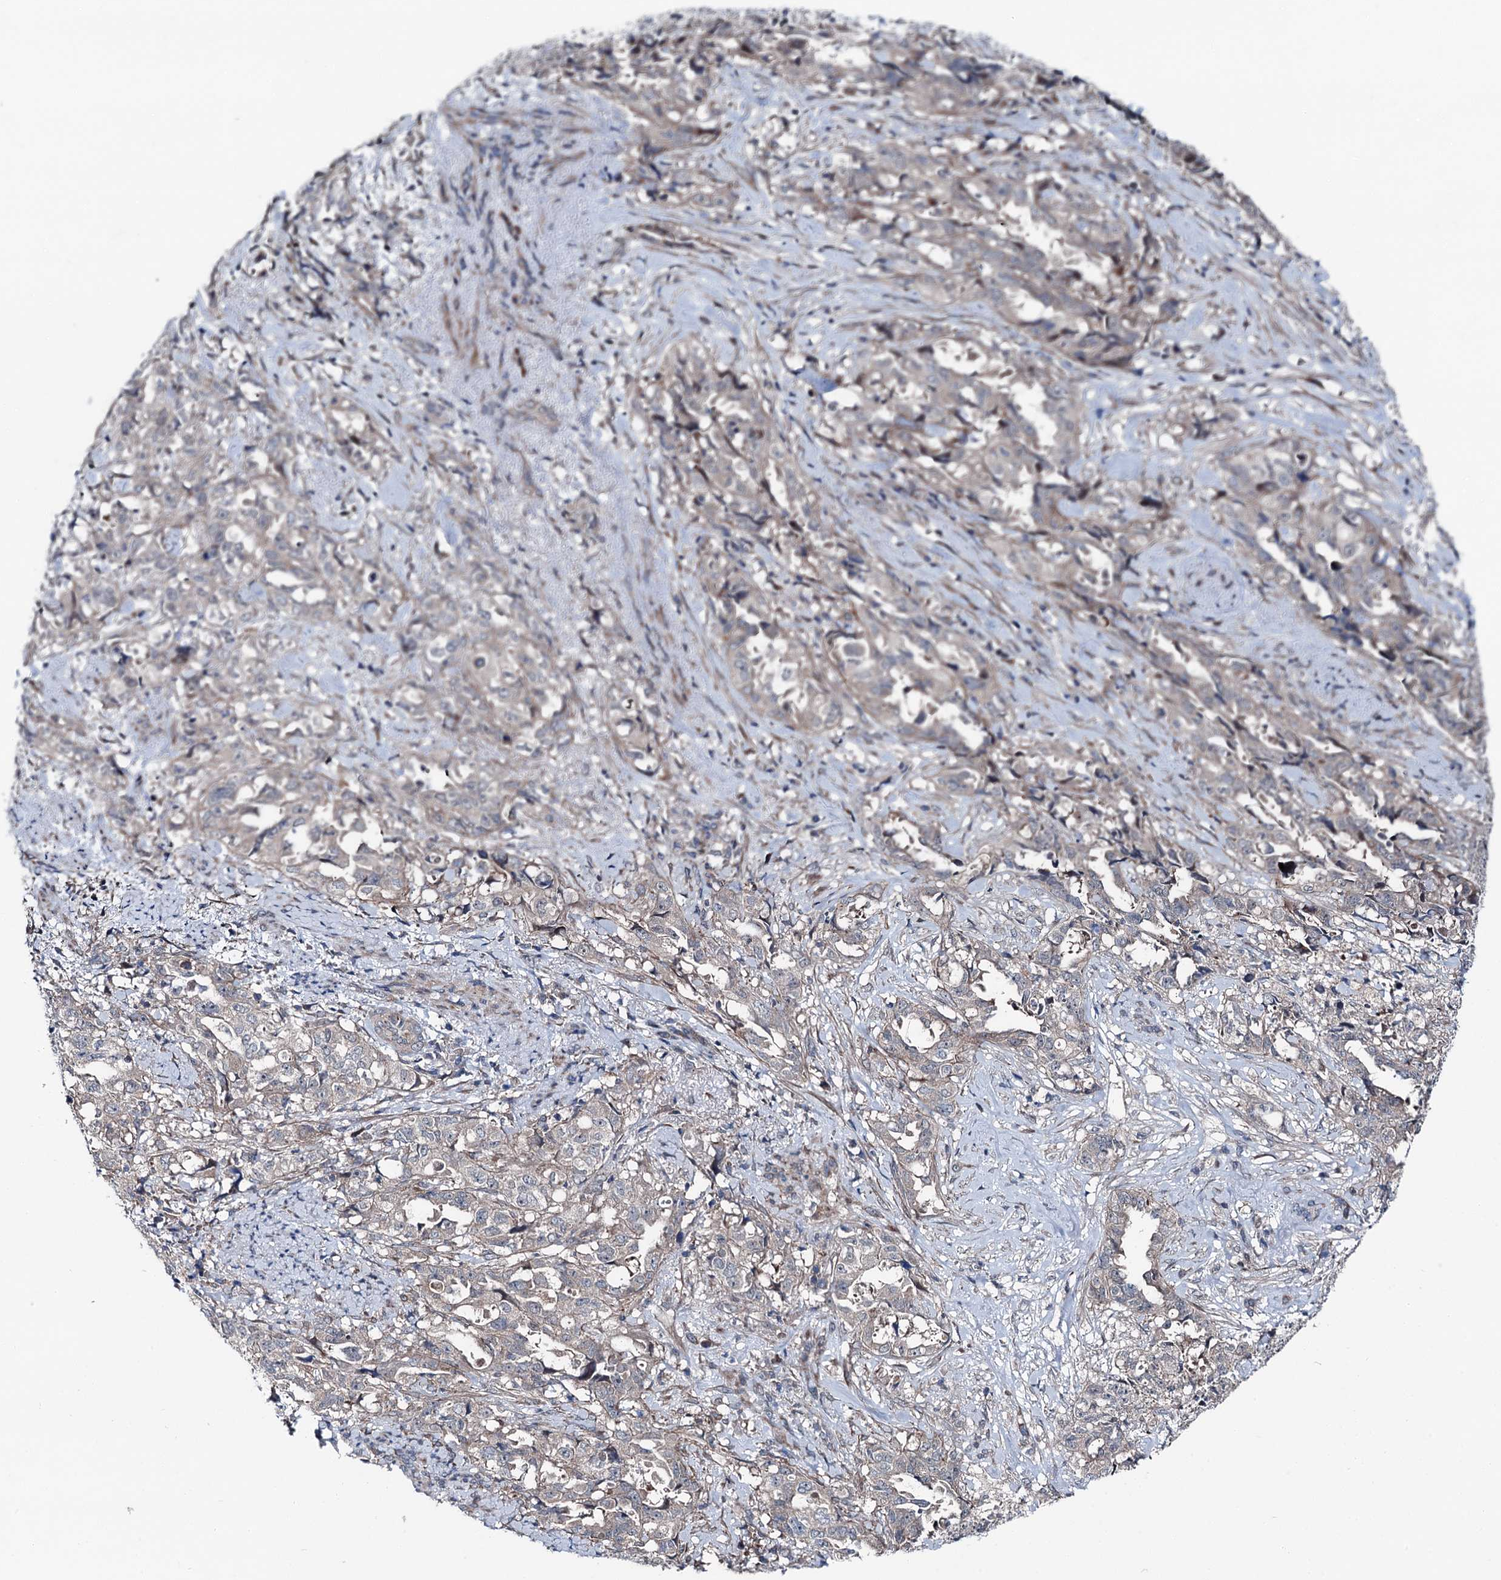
{"staining": {"intensity": "negative", "quantity": "none", "location": "none"}, "tissue": "endometrial cancer", "cell_type": "Tumor cells", "image_type": "cancer", "snomed": [{"axis": "morphology", "description": "Adenocarcinoma, NOS"}, {"axis": "topography", "description": "Endometrium"}], "caption": "DAB immunohistochemical staining of endometrial cancer displays no significant expression in tumor cells. (DAB immunohistochemistry with hematoxylin counter stain).", "gene": "POLR1D", "patient": {"sex": "female", "age": 65}}